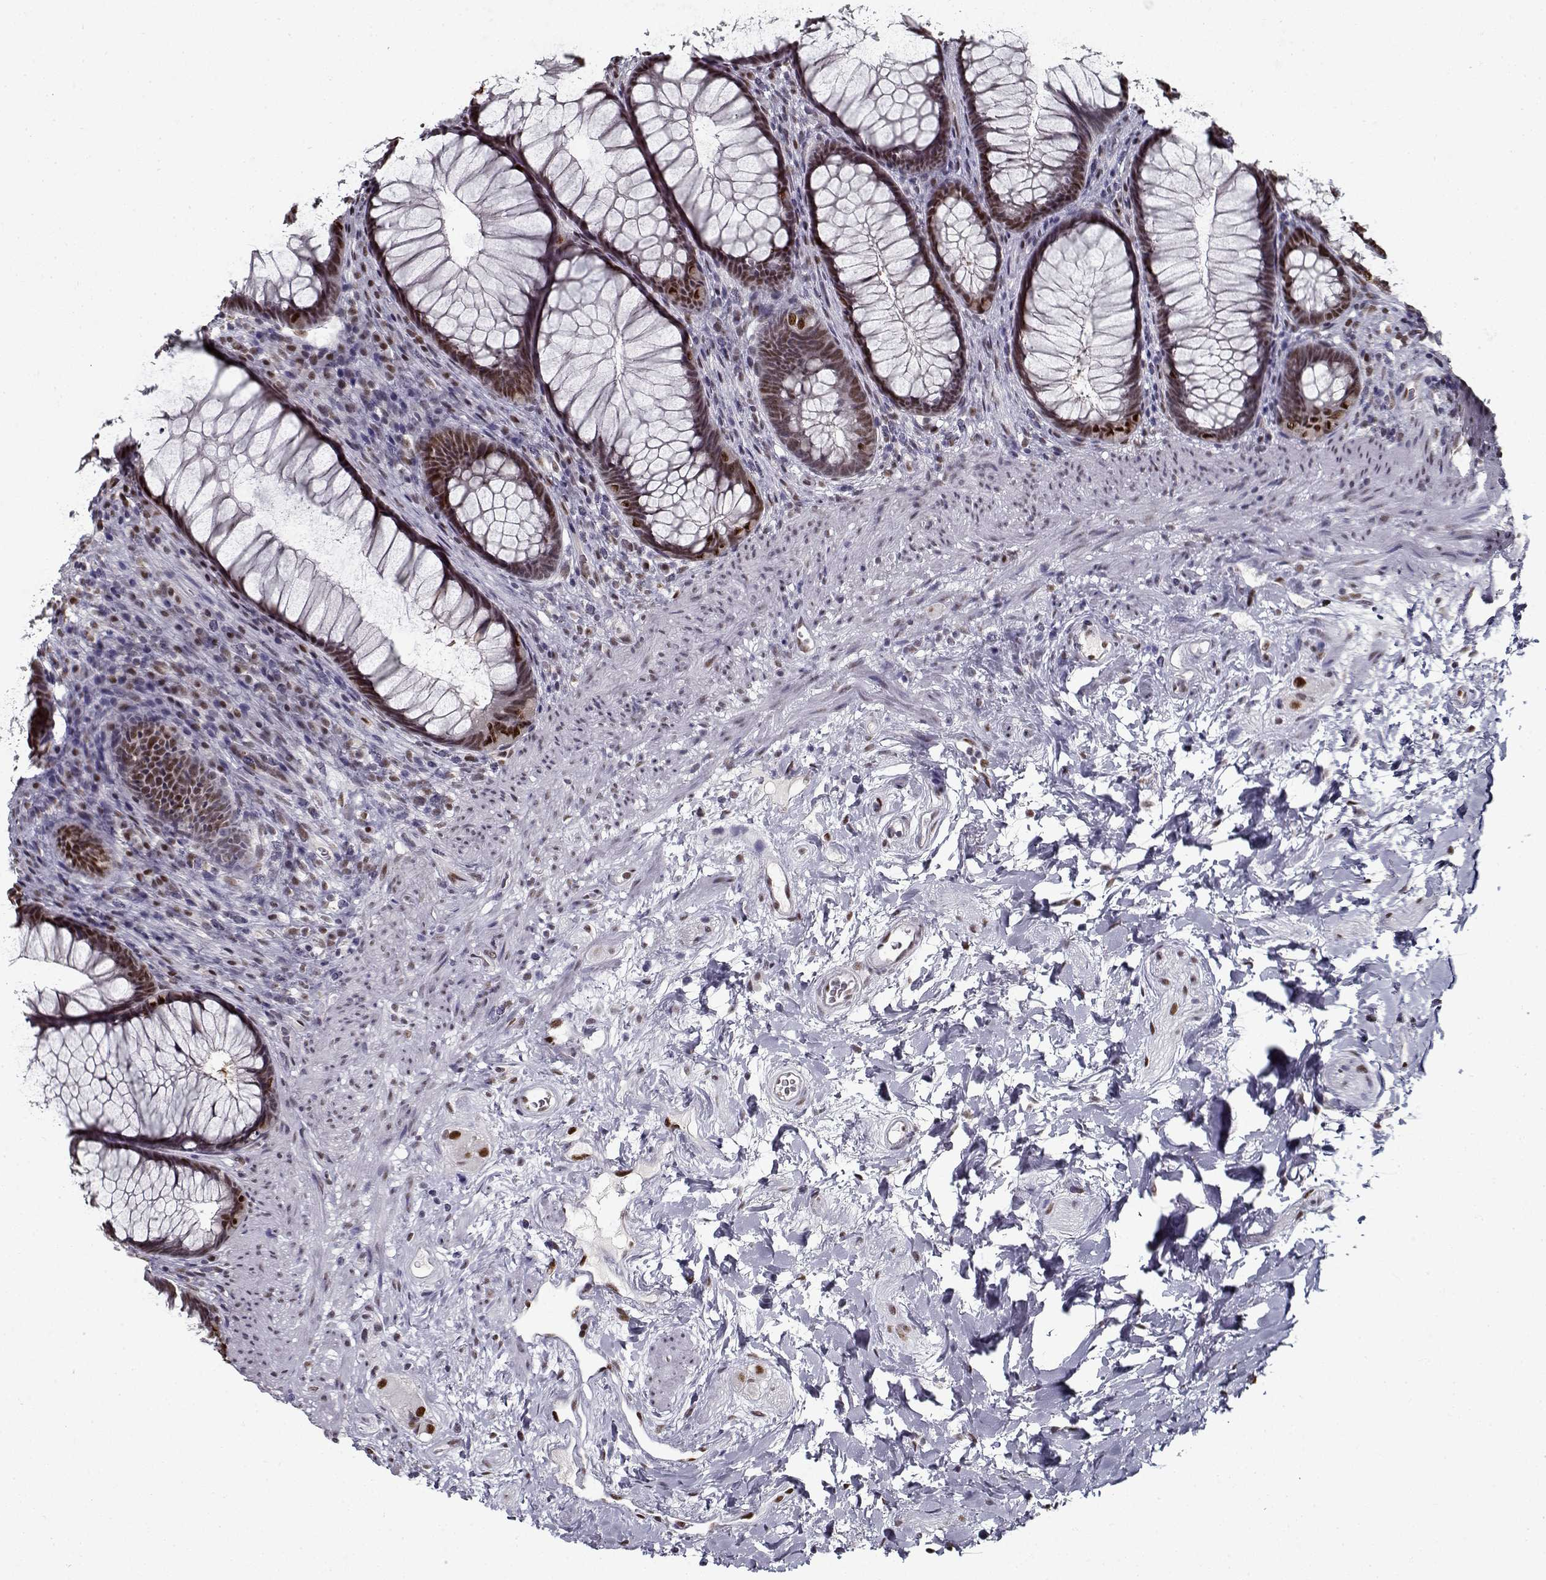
{"staining": {"intensity": "moderate", "quantity": "25%-75%", "location": "nuclear"}, "tissue": "rectum", "cell_type": "Glandular cells", "image_type": "normal", "snomed": [{"axis": "morphology", "description": "Normal tissue, NOS"}, {"axis": "topography", "description": "Smooth muscle"}, {"axis": "topography", "description": "Rectum"}], "caption": "DAB (3,3'-diaminobenzidine) immunohistochemical staining of normal rectum reveals moderate nuclear protein expression in about 25%-75% of glandular cells.", "gene": "PRMT1", "patient": {"sex": "male", "age": 53}}